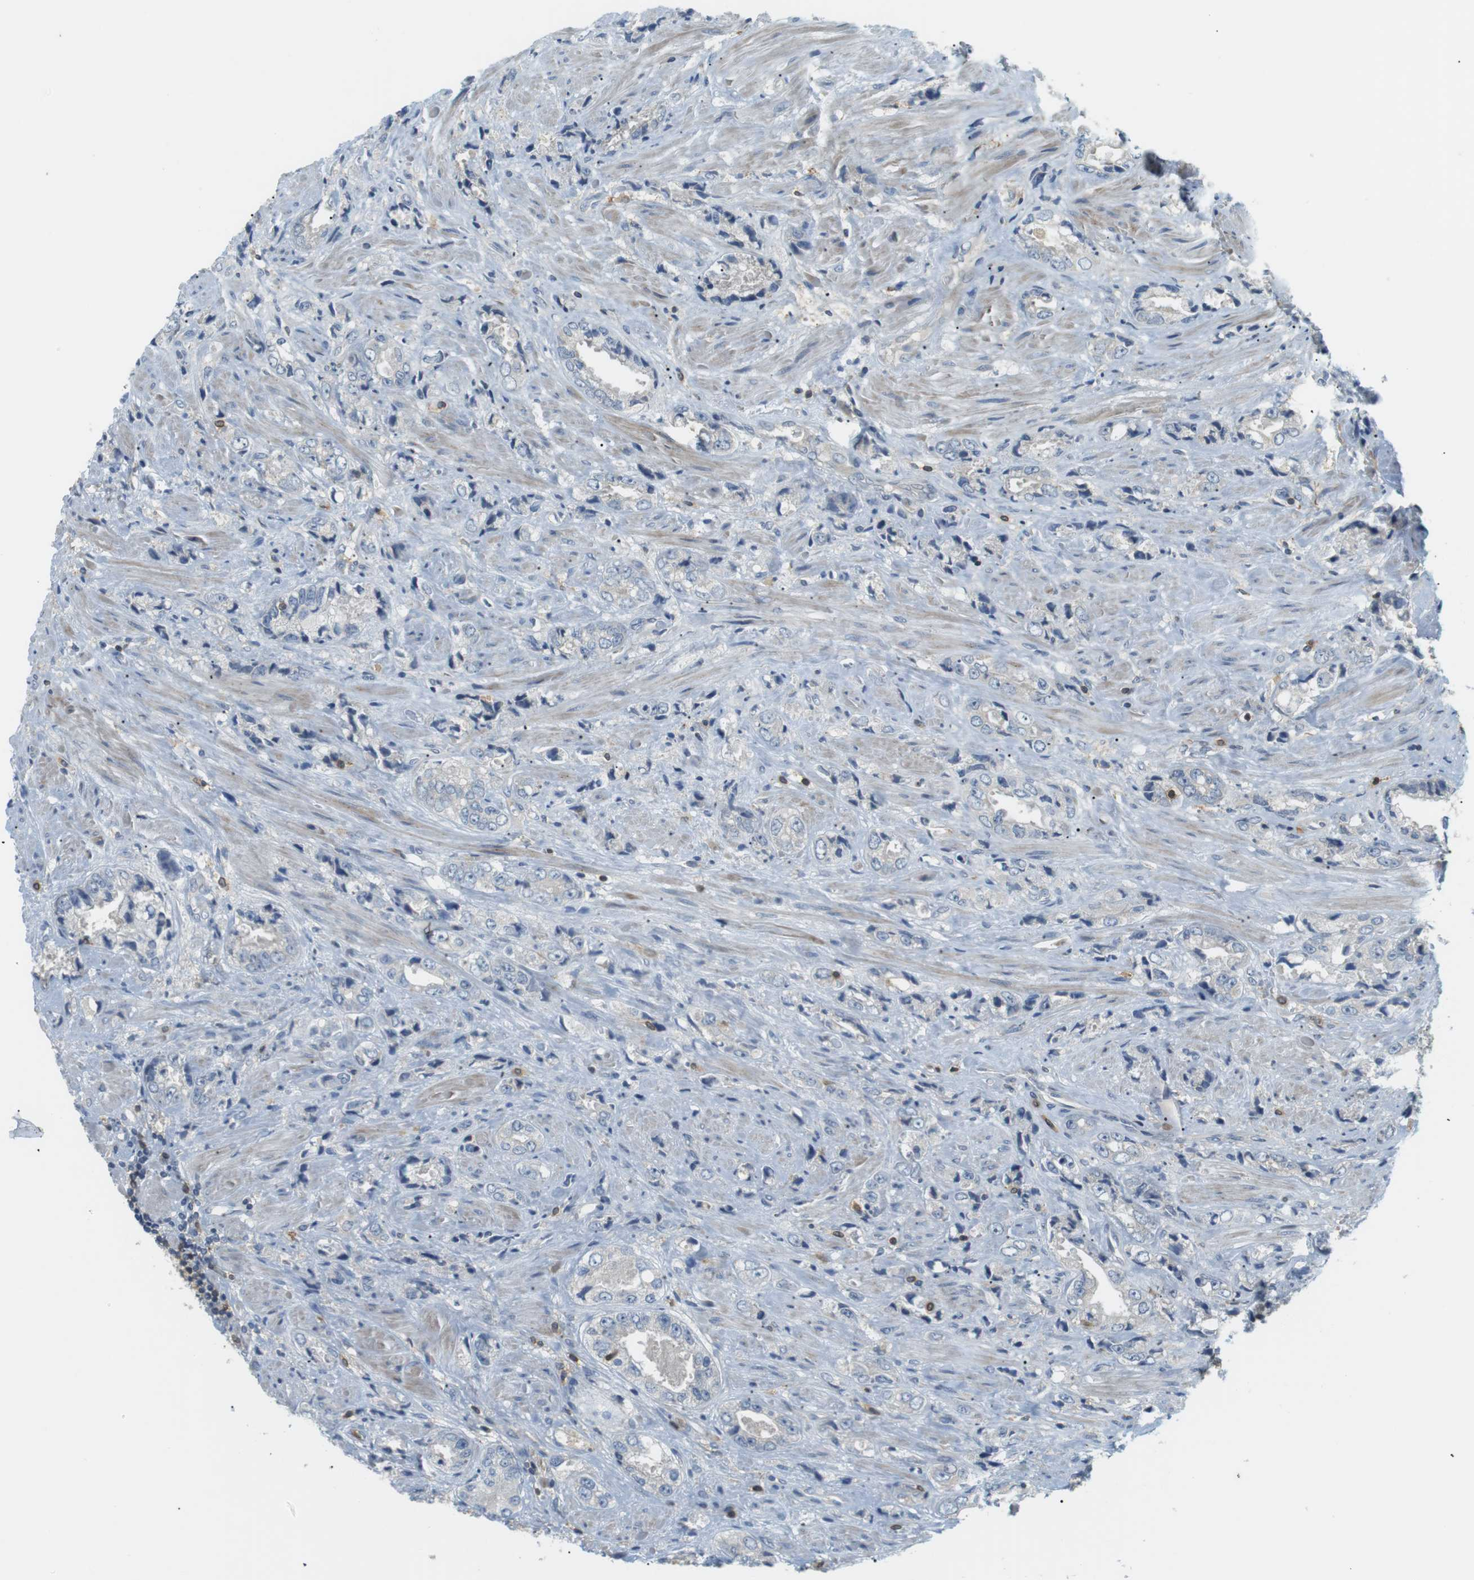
{"staining": {"intensity": "negative", "quantity": "none", "location": "none"}, "tissue": "prostate cancer", "cell_type": "Tumor cells", "image_type": "cancer", "snomed": [{"axis": "morphology", "description": "Adenocarcinoma, High grade"}, {"axis": "topography", "description": "Prostate"}], "caption": "IHC histopathology image of neoplastic tissue: human prostate adenocarcinoma (high-grade) stained with DAB shows no significant protein positivity in tumor cells.", "gene": "P2RY1", "patient": {"sex": "male", "age": 61}}